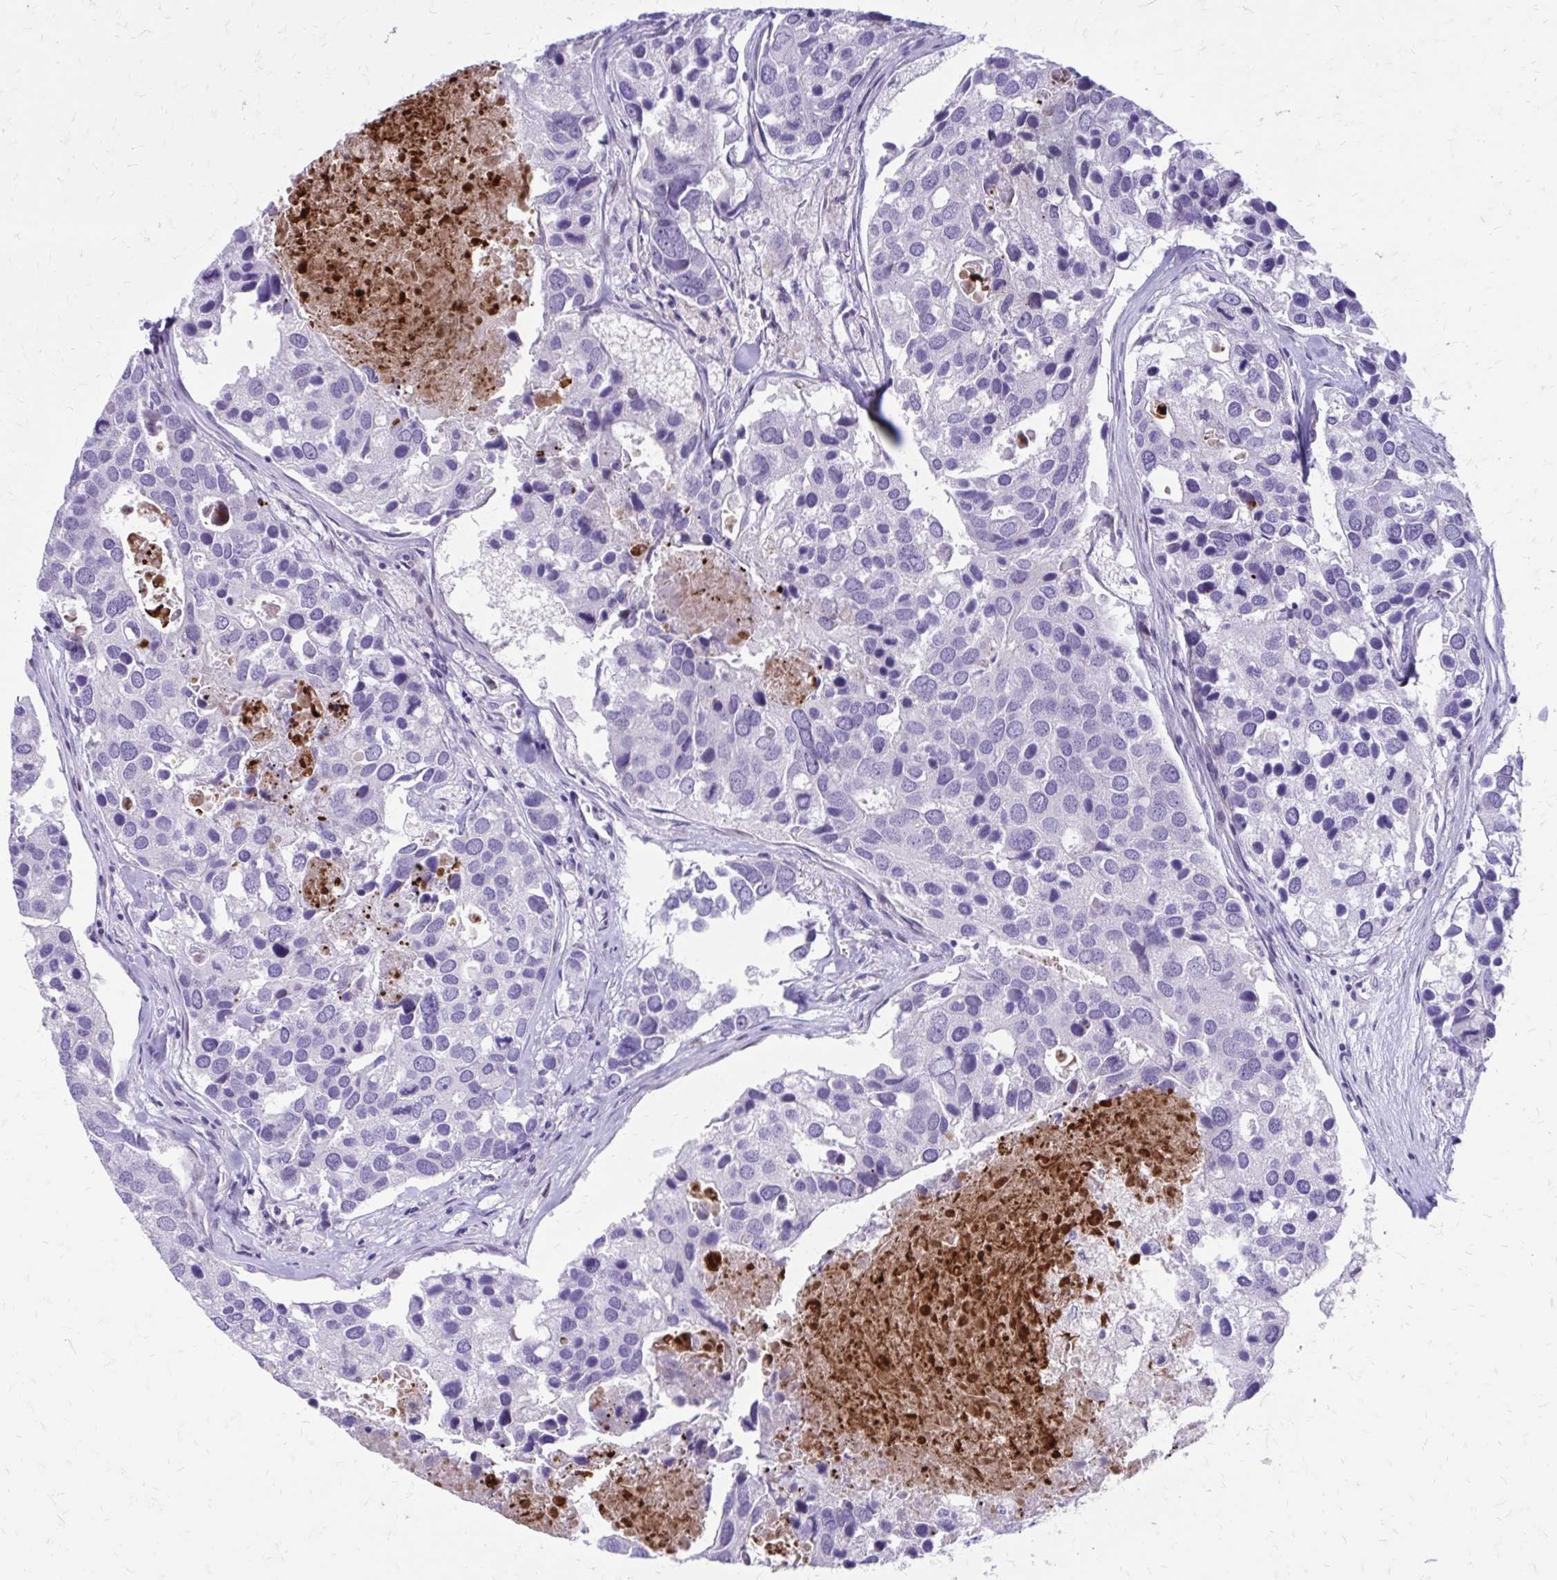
{"staining": {"intensity": "negative", "quantity": "none", "location": "none"}, "tissue": "breast cancer", "cell_type": "Tumor cells", "image_type": "cancer", "snomed": [{"axis": "morphology", "description": "Duct carcinoma"}, {"axis": "topography", "description": "Breast"}], "caption": "Human invasive ductal carcinoma (breast) stained for a protein using immunohistochemistry exhibits no positivity in tumor cells.", "gene": "LCN15", "patient": {"sex": "female", "age": 83}}